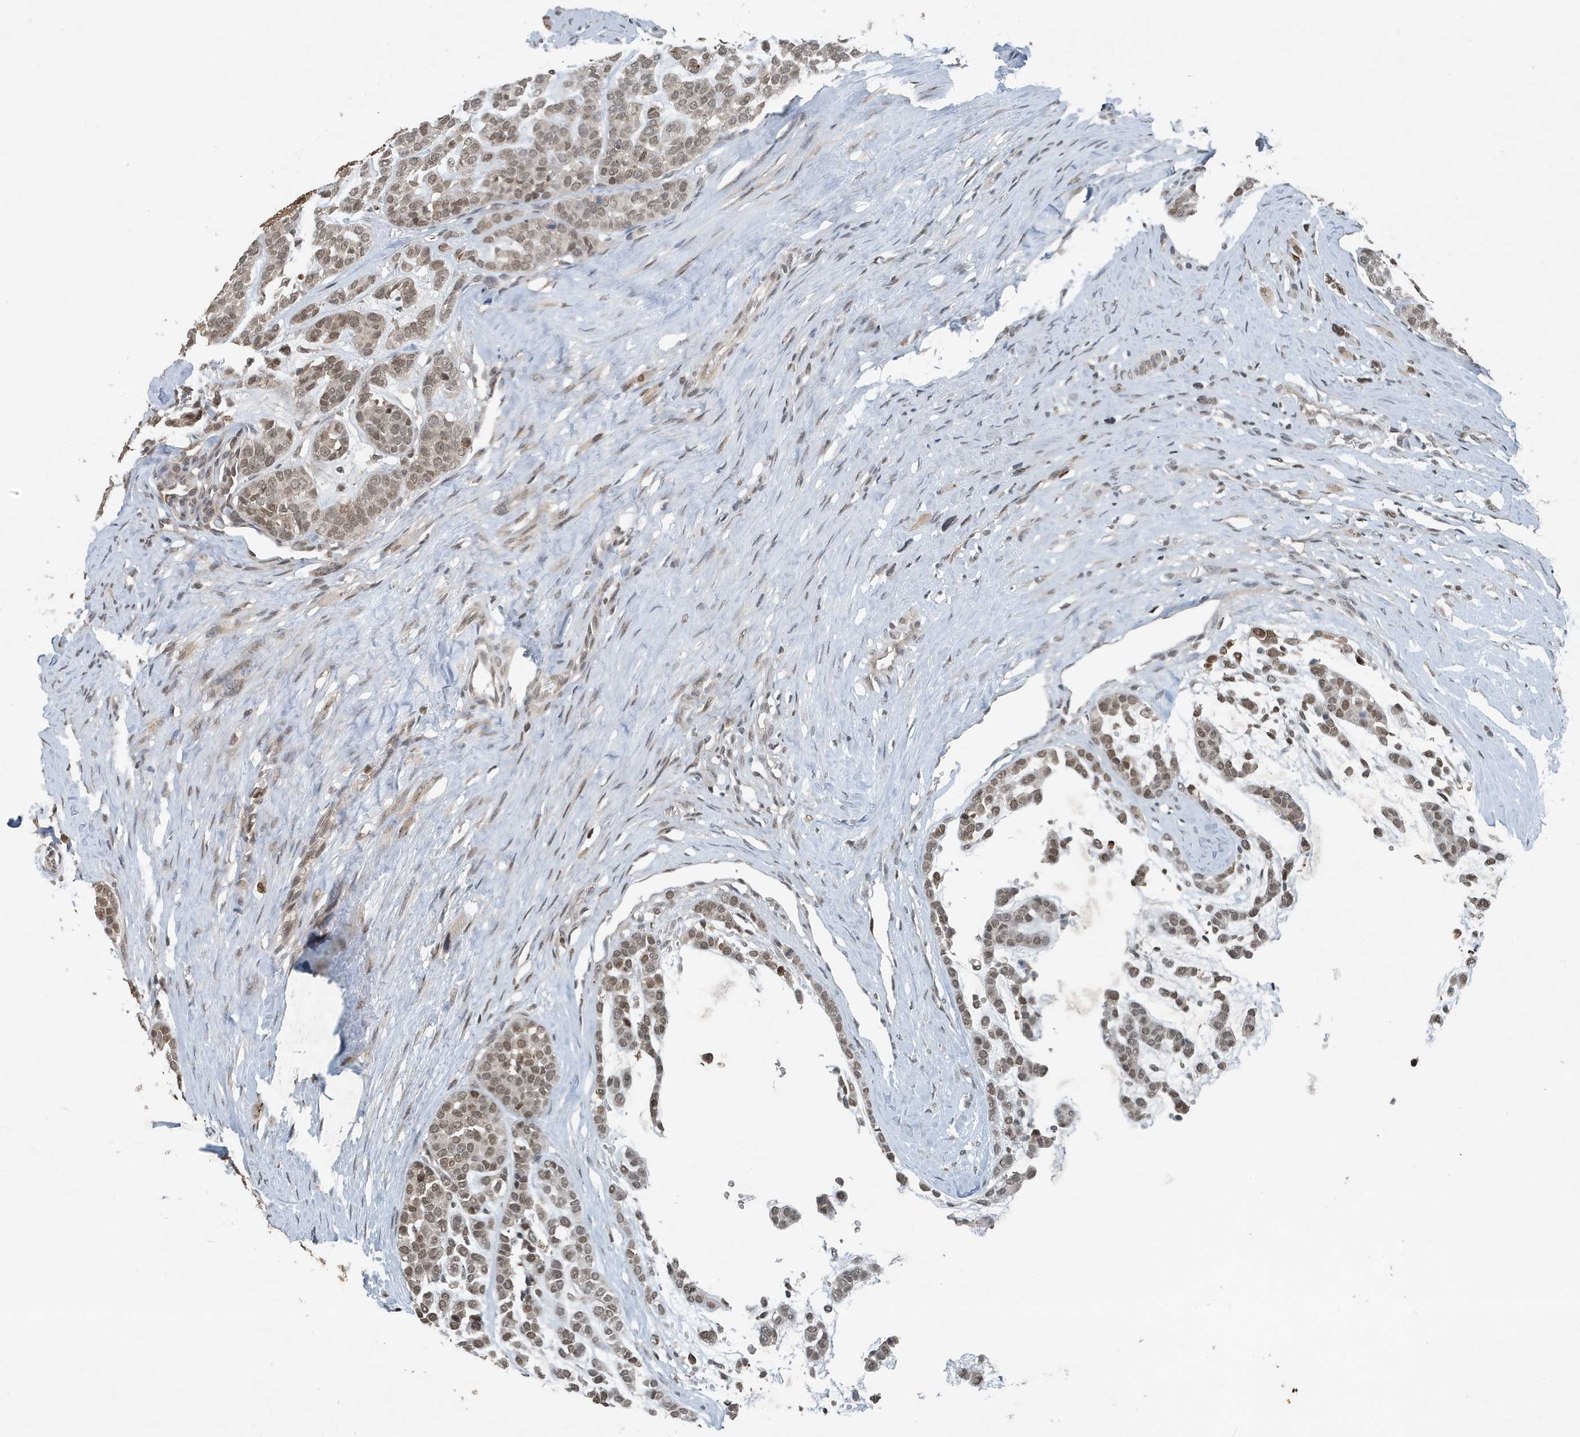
{"staining": {"intensity": "moderate", "quantity": ">75%", "location": "nuclear"}, "tissue": "head and neck cancer", "cell_type": "Tumor cells", "image_type": "cancer", "snomed": [{"axis": "morphology", "description": "Adenocarcinoma, NOS"}, {"axis": "morphology", "description": "Adenoma, NOS"}, {"axis": "topography", "description": "Head-Neck"}], "caption": "There is medium levels of moderate nuclear positivity in tumor cells of head and neck cancer, as demonstrated by immunohistochemical staining (brown color).", "gene": "HSPA1A", "patient": {"sex": "female", "age": 55}}